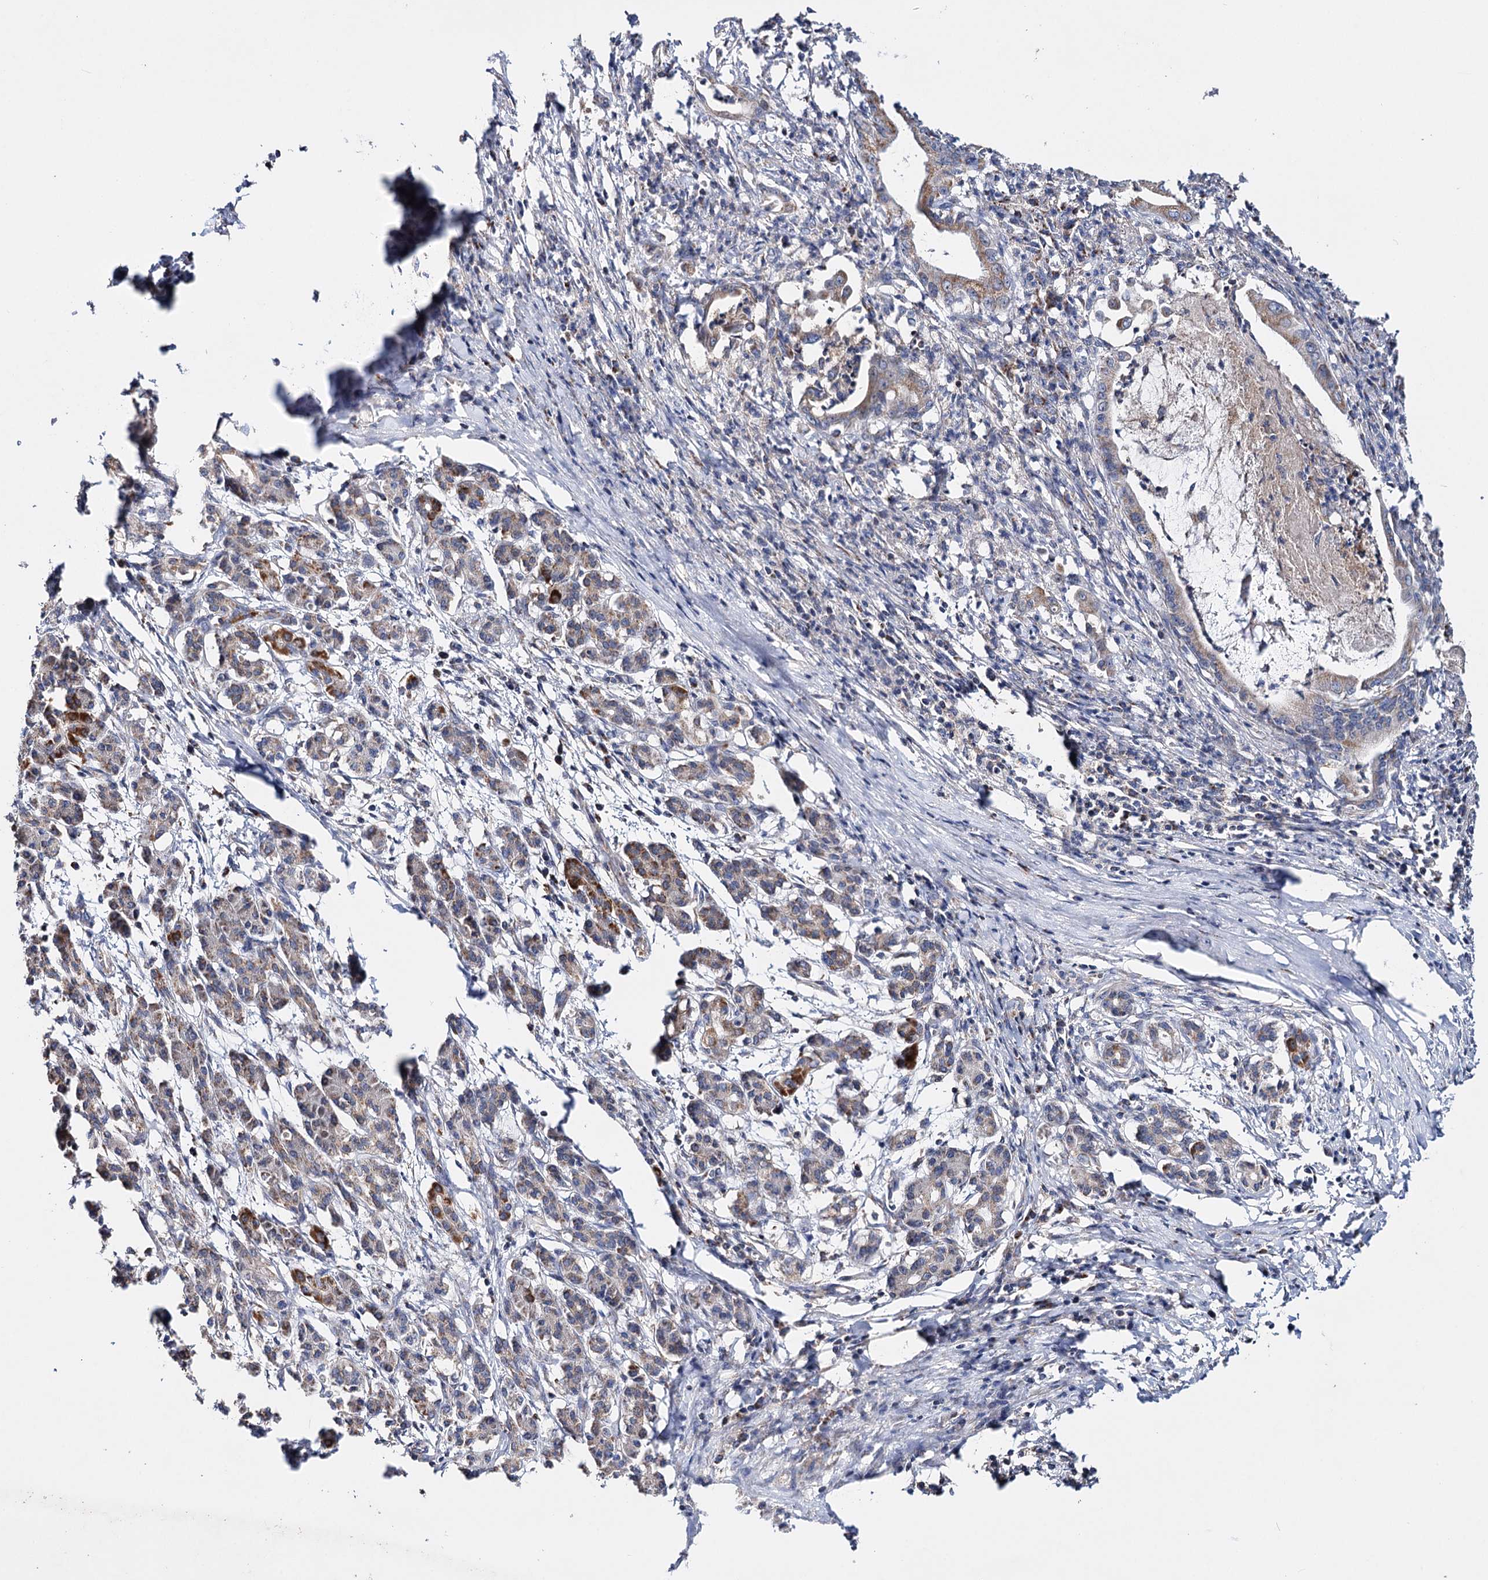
{"staining": {"intensity": "weak", "quantity": ">75%", "location": "cytoplasmic/membranous"}, "tissue": "pancreatic cancer", "cell_type": "Tumor cells", "image_type": "cancer", "snomed": [{"axis": "morphology", "description": "Adenocarcinoma, NOS"}, {"axis": "topography", "description": "Pancreas"}], "caption": "Brown immunohistochemical staining in human pancreatic cancer reveals weak cytoplasmic/membranous positivity in about >75% of tumor cells.", "gene": "CFAP46", "patient": {"sex": "female", "age": 55}}